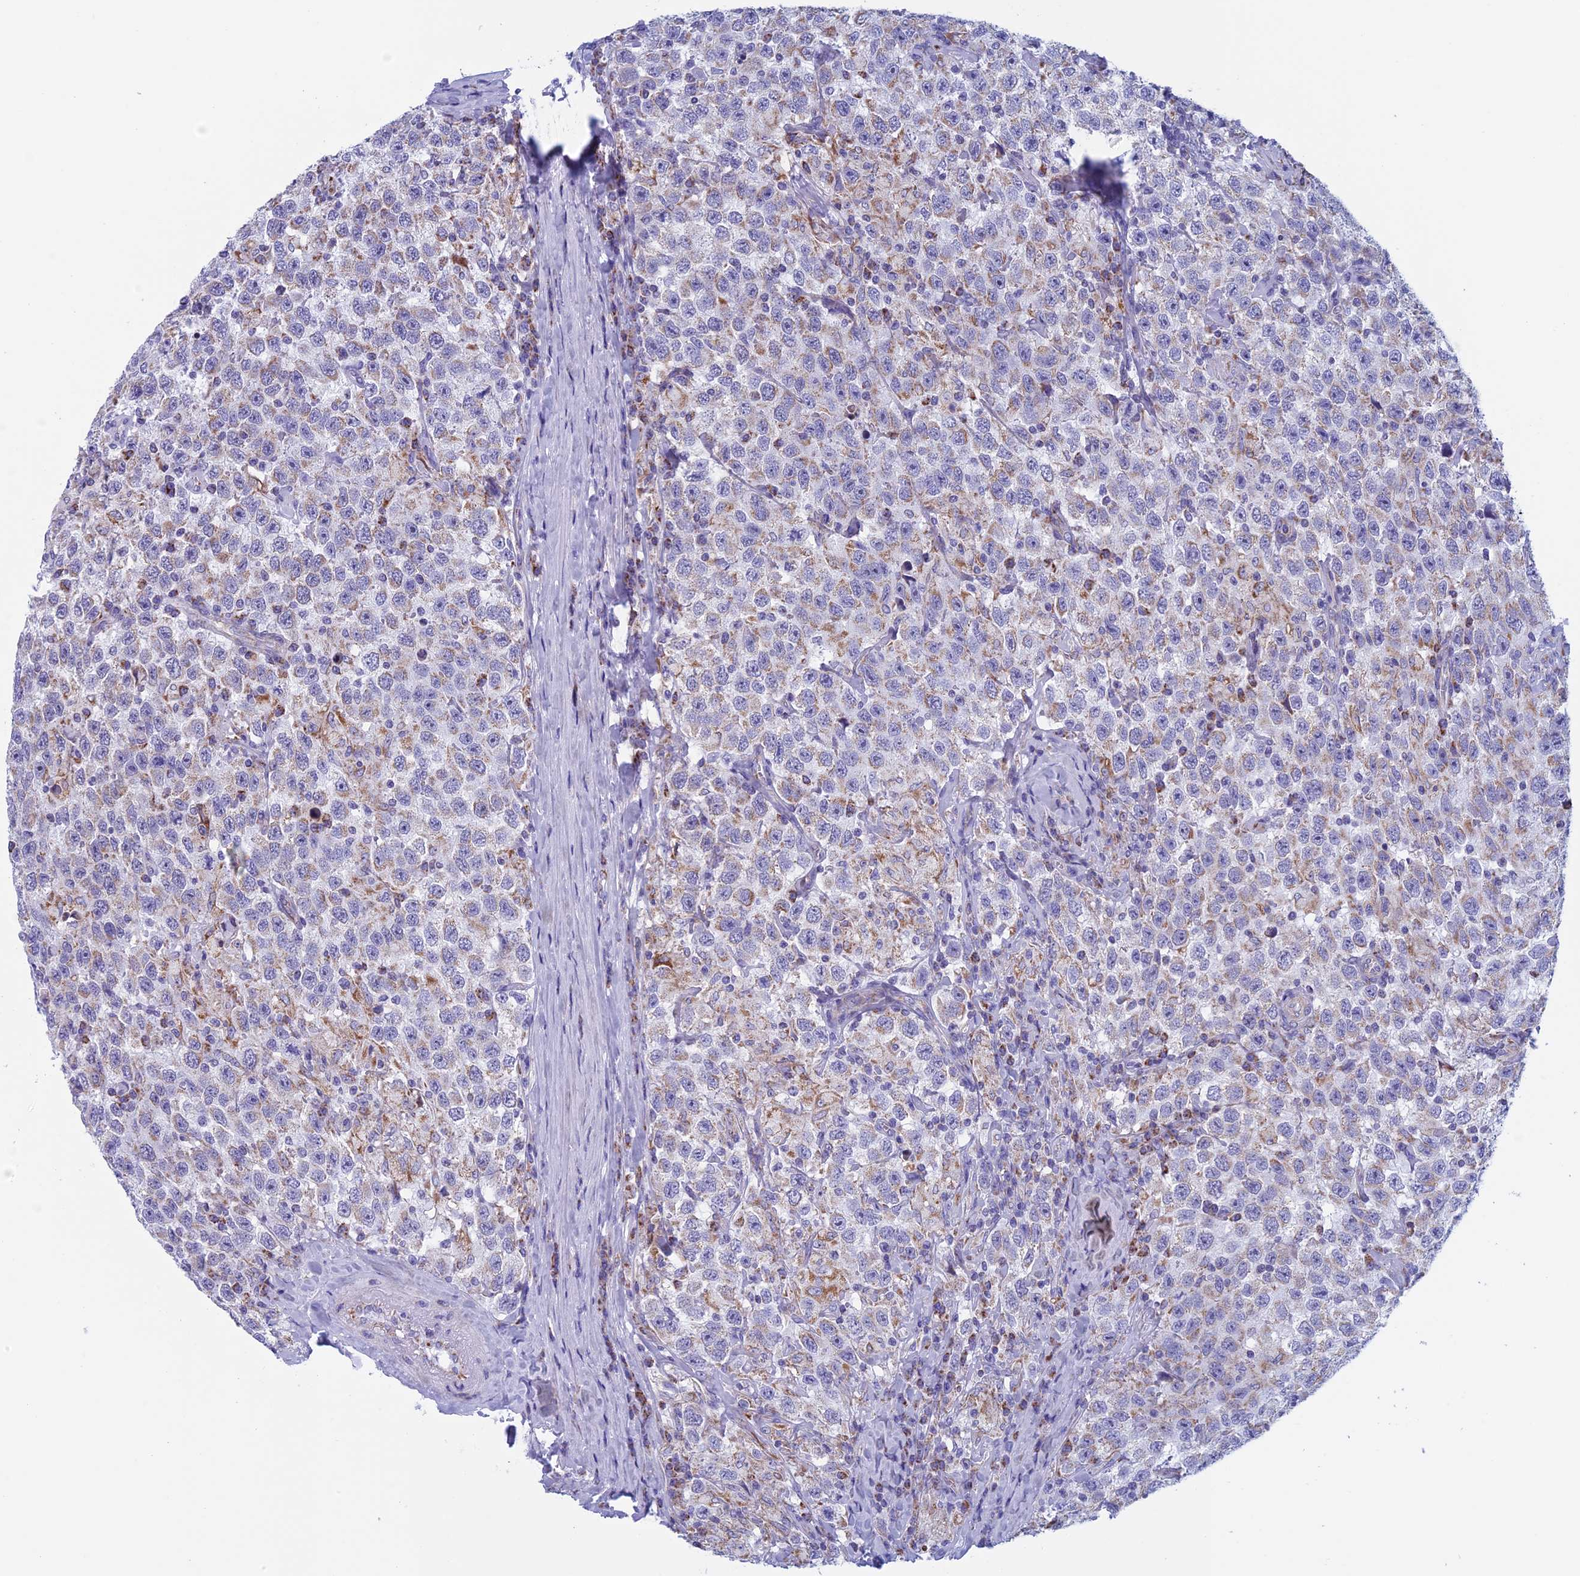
{"staining": {"intensity": "weak", "quantity": "<25%", "location": "cytoplasmic/membranous"}, "tissue": "testis cancer", "cell_type": "Tumor cells", "image_type": "cancer", "snomed": [{"axis": "morphology", "description": "Seminoma, NOS"}, {"axis": "topography", "description": "Testis"}], "caption": "A histopathology image of seminoma (testis) stained for a protein displays no brown staining in tumor cells. (Stains: DAB (3,3'-diaminobenzidine) immunohistochemistry with hematoxylin counter stain, Microscopy: brightfield microscopy at high magnification).", "gene": "NDUFB9", "patient": {"sex": "male", "age": 41}}